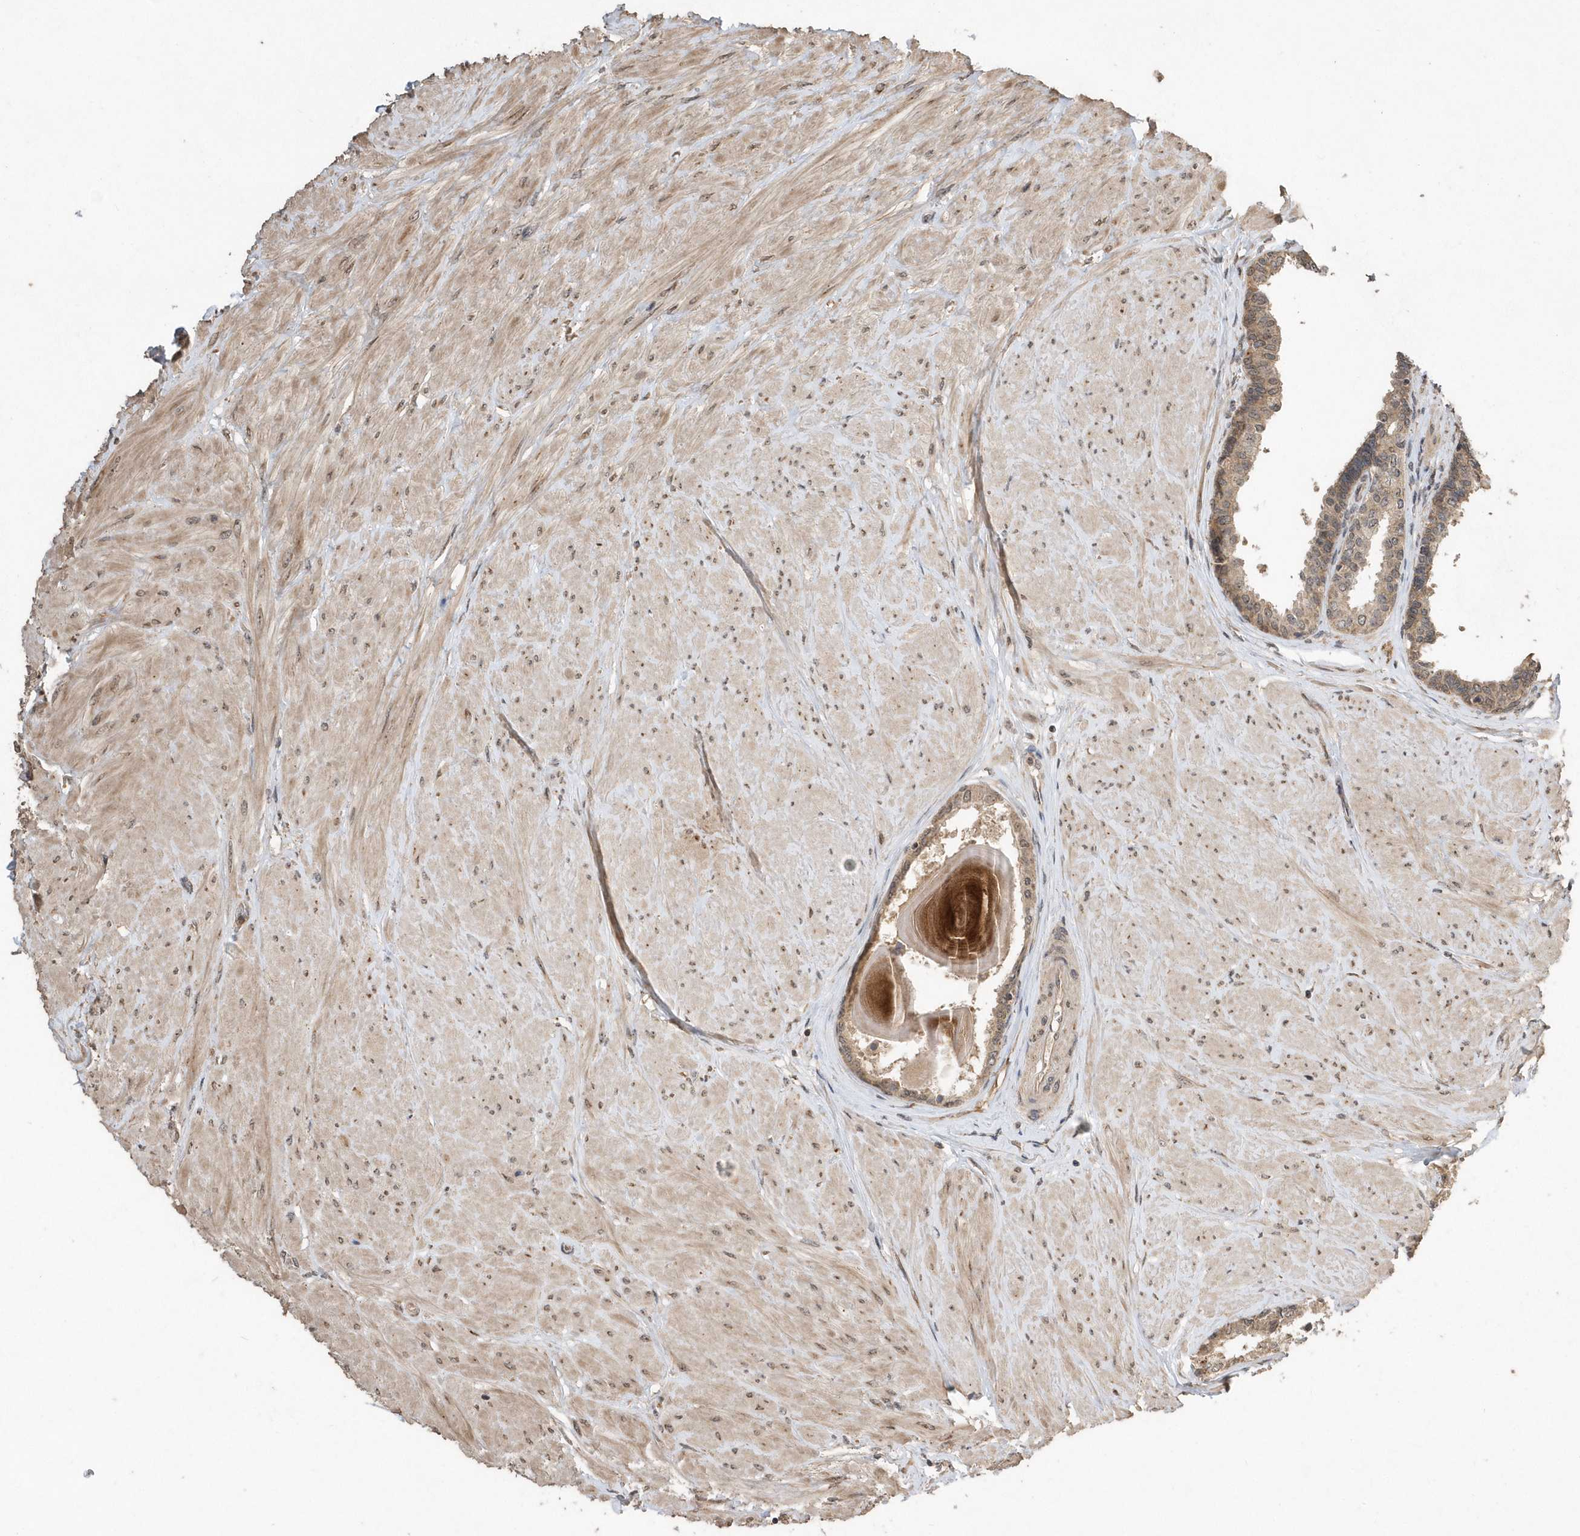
{"staining": {"intensity": "weak", "quantity": "25%-75%", "location": "cytoplasmic/membranous"}, "tissue": "prostate", "cell_type": "Glandular cells", "image_type": "normal", "snomed": [{"axis": "morphology", "description": "Normal tissue, NOS"}, {"axis": "topography", "description": "Prostate"}], "caption": "Protein expression analysis of unremarkable human prostate reveals weak cytoplasmic/membranous staining in about 25%-75% of glandular cells.", "gene": "WASHC5", "patient": {"sex": "male", "age": 48}}